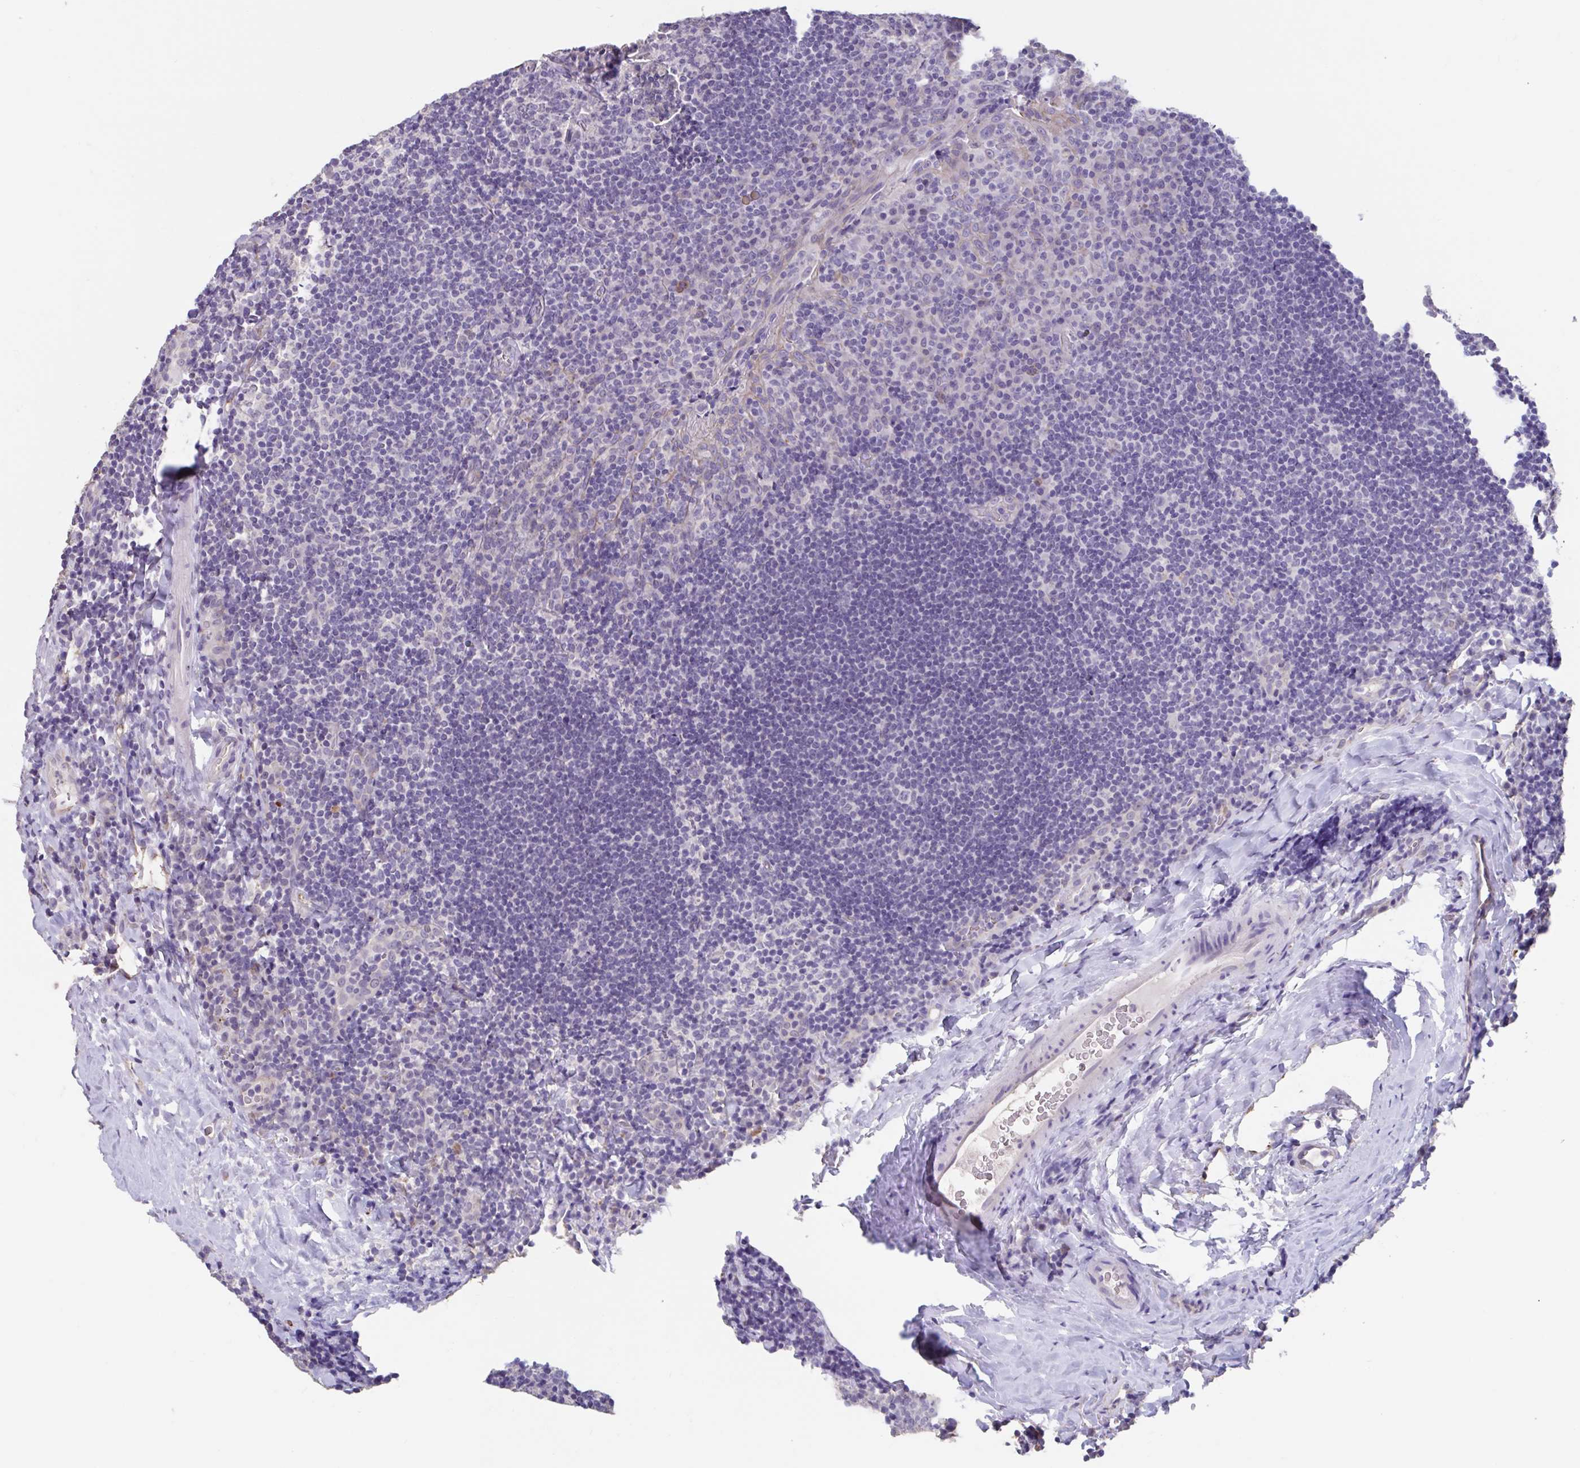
{"staining": {"intensity": "negative", "quantity": "none", "location": "none"}, "tissue": "tonsil", "cell_type": "Germinal center cells", "image_type": "normal", "snomed": [{"axis": "morphology", "description": "Normal tissue, NOS"}, {"axis": "topography", "description": "Tonsil"}], "caption": "This is a micrograph of immunohistochemistry (IHC) staining of unremarkable tonsil, which shows no positivity in germinal center cells.", "gene": "GPR162", "patient": {"sex": "male", "age": 17}}